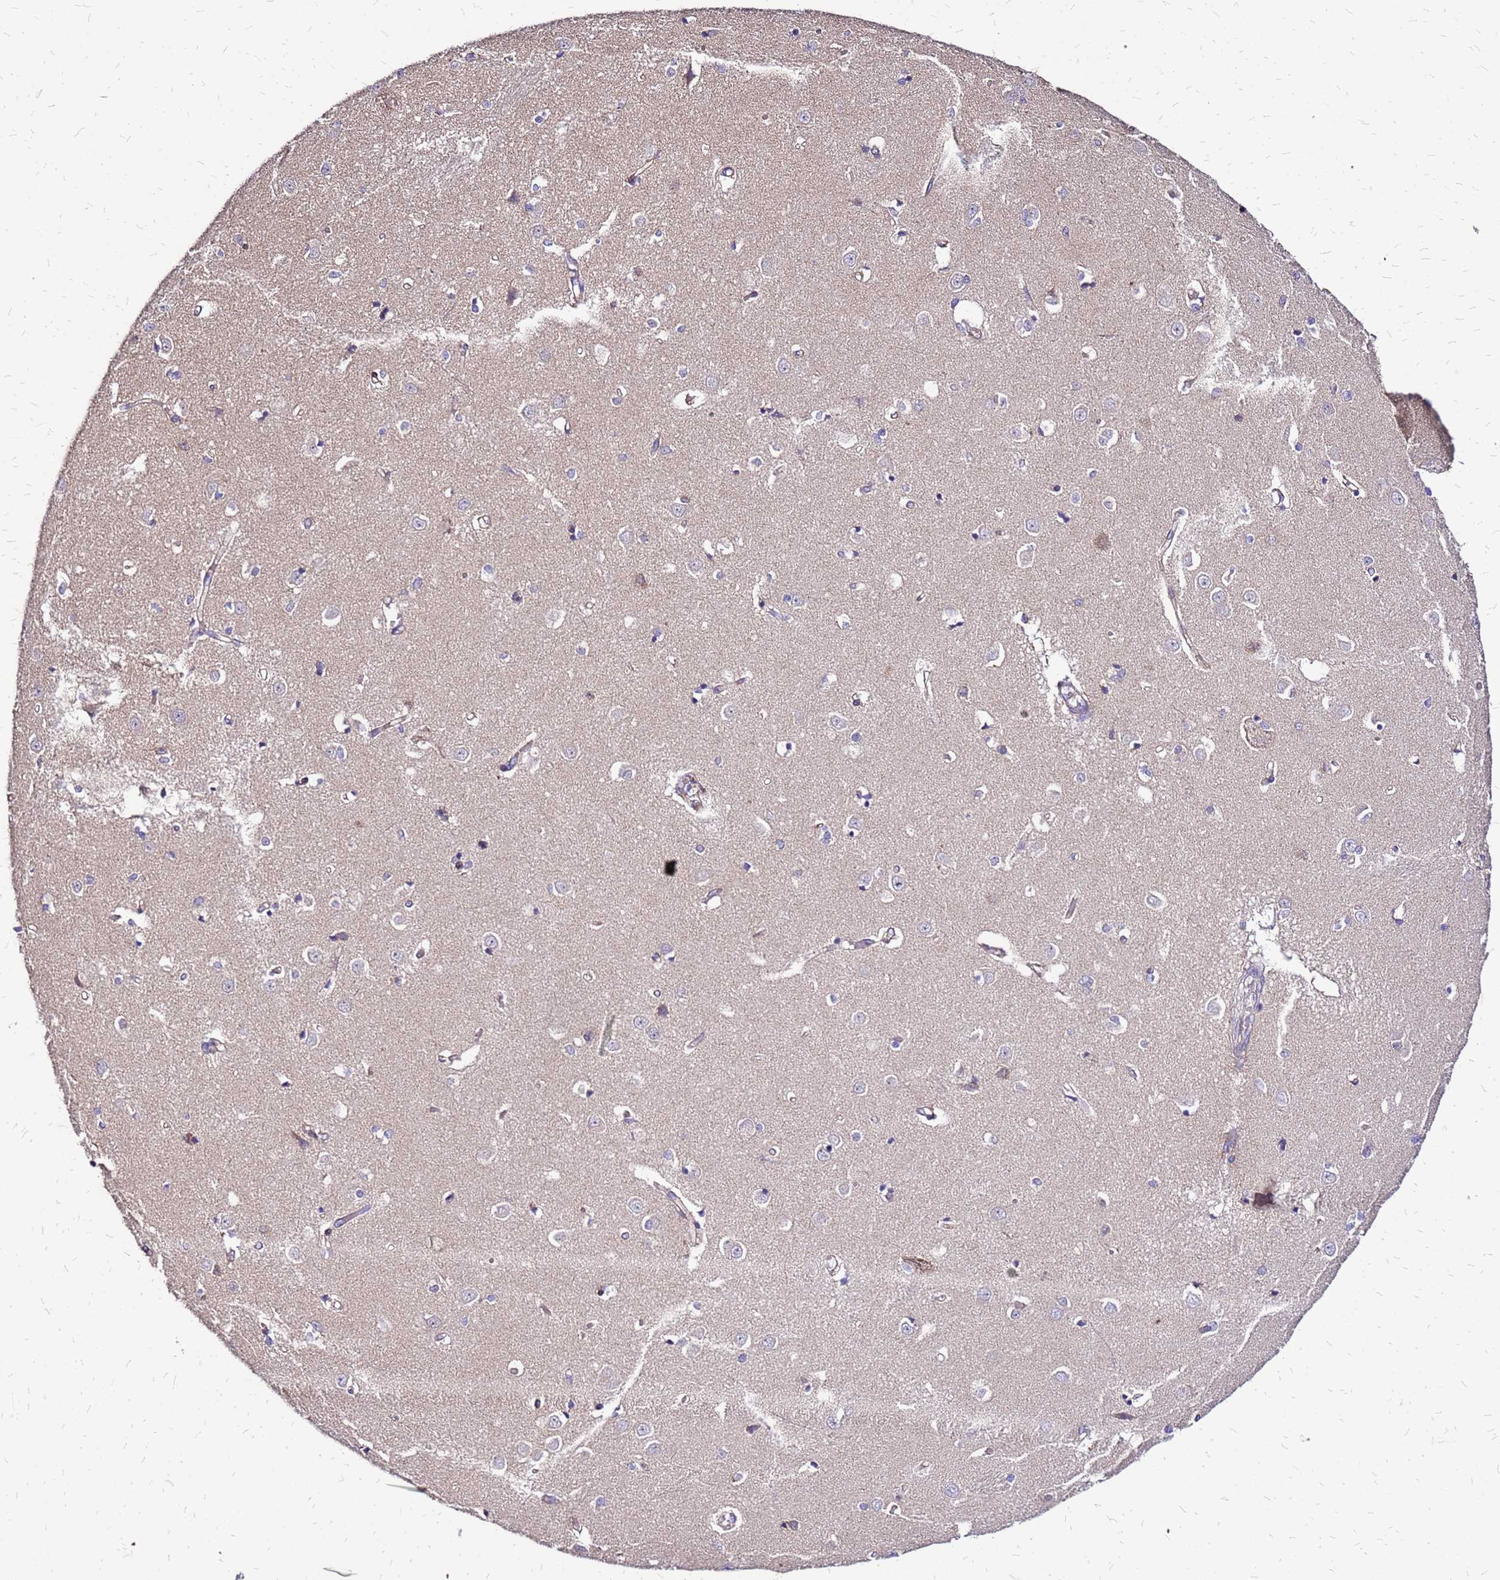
{"staining": {"intensity": "negative", "quantity": "none", "location": "none"}, "tissue": "caudate", "cell_type": "Glial cells", "image_type": "normal", "snomed": [{"axis": "morphology", "description": "Normal tissue, NOS"}, {"axis": "topography", "description": "Lateral ventricle wall"}], "caption": "Glial cells are negative for brown protein staining in benign caudate. (Immunohistochemistry (ihc), brightfield microscopy, high magnification).", "gene": "VMO1", "patient": {"sex": "male", "age": 37}}